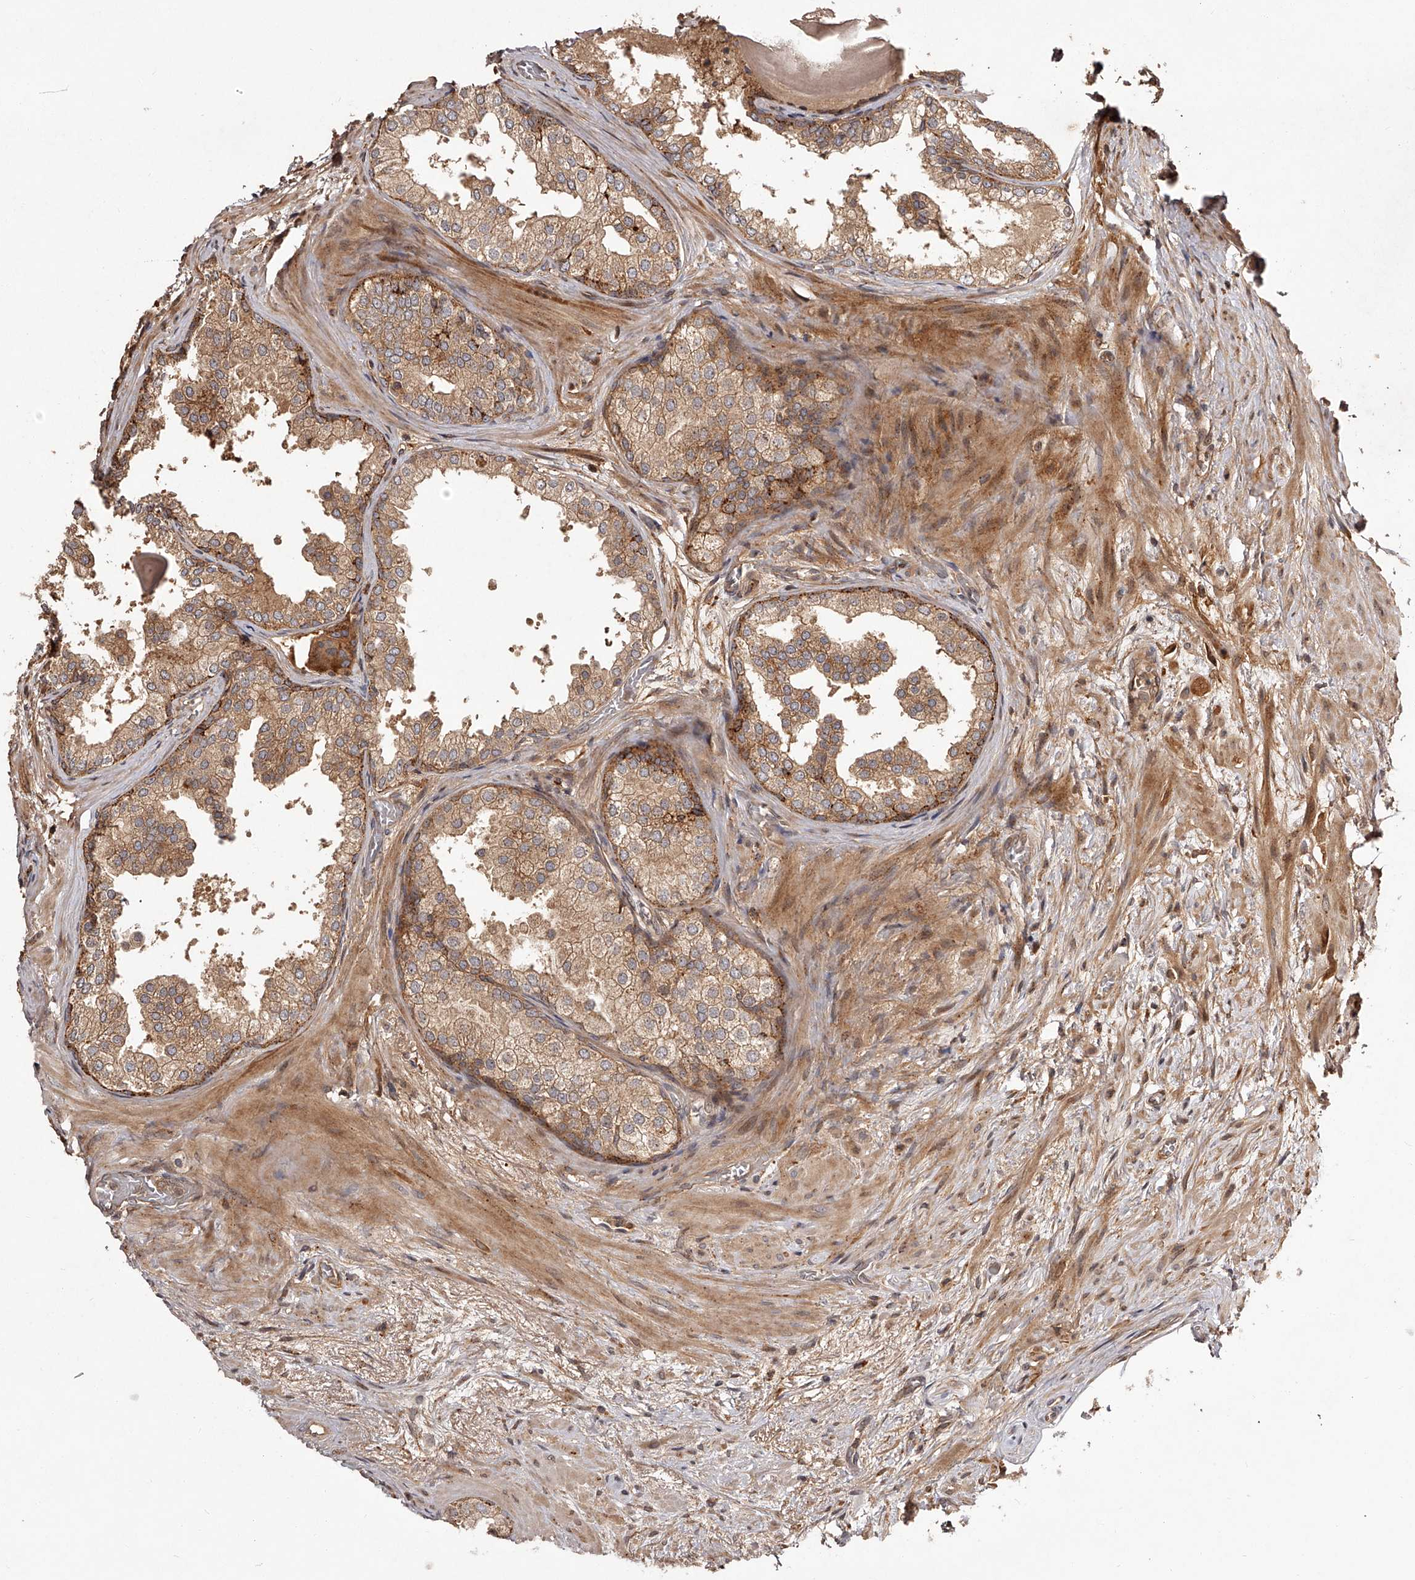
{"staining": {"intensity": "moderate", "quantity": ">75%", "location": "cytoplasmic/membranous"}, "tissue": "prostate", "cell_type": "Glandular cells", "image_type": "normal", "snomed": [{"axis": "morphology", "description": "Normal tissue, NOS"}, {"axis": "topography", "description": "Prostate"}], "caption": "Immunohistochemical staining of benign human prostate reveals medium levels of moderate cytoplasmic/membranous expression in approximately >75% of glandular cells.", "gene": "CRYZL1", "patient": {"sex": "male", "age": 48}}